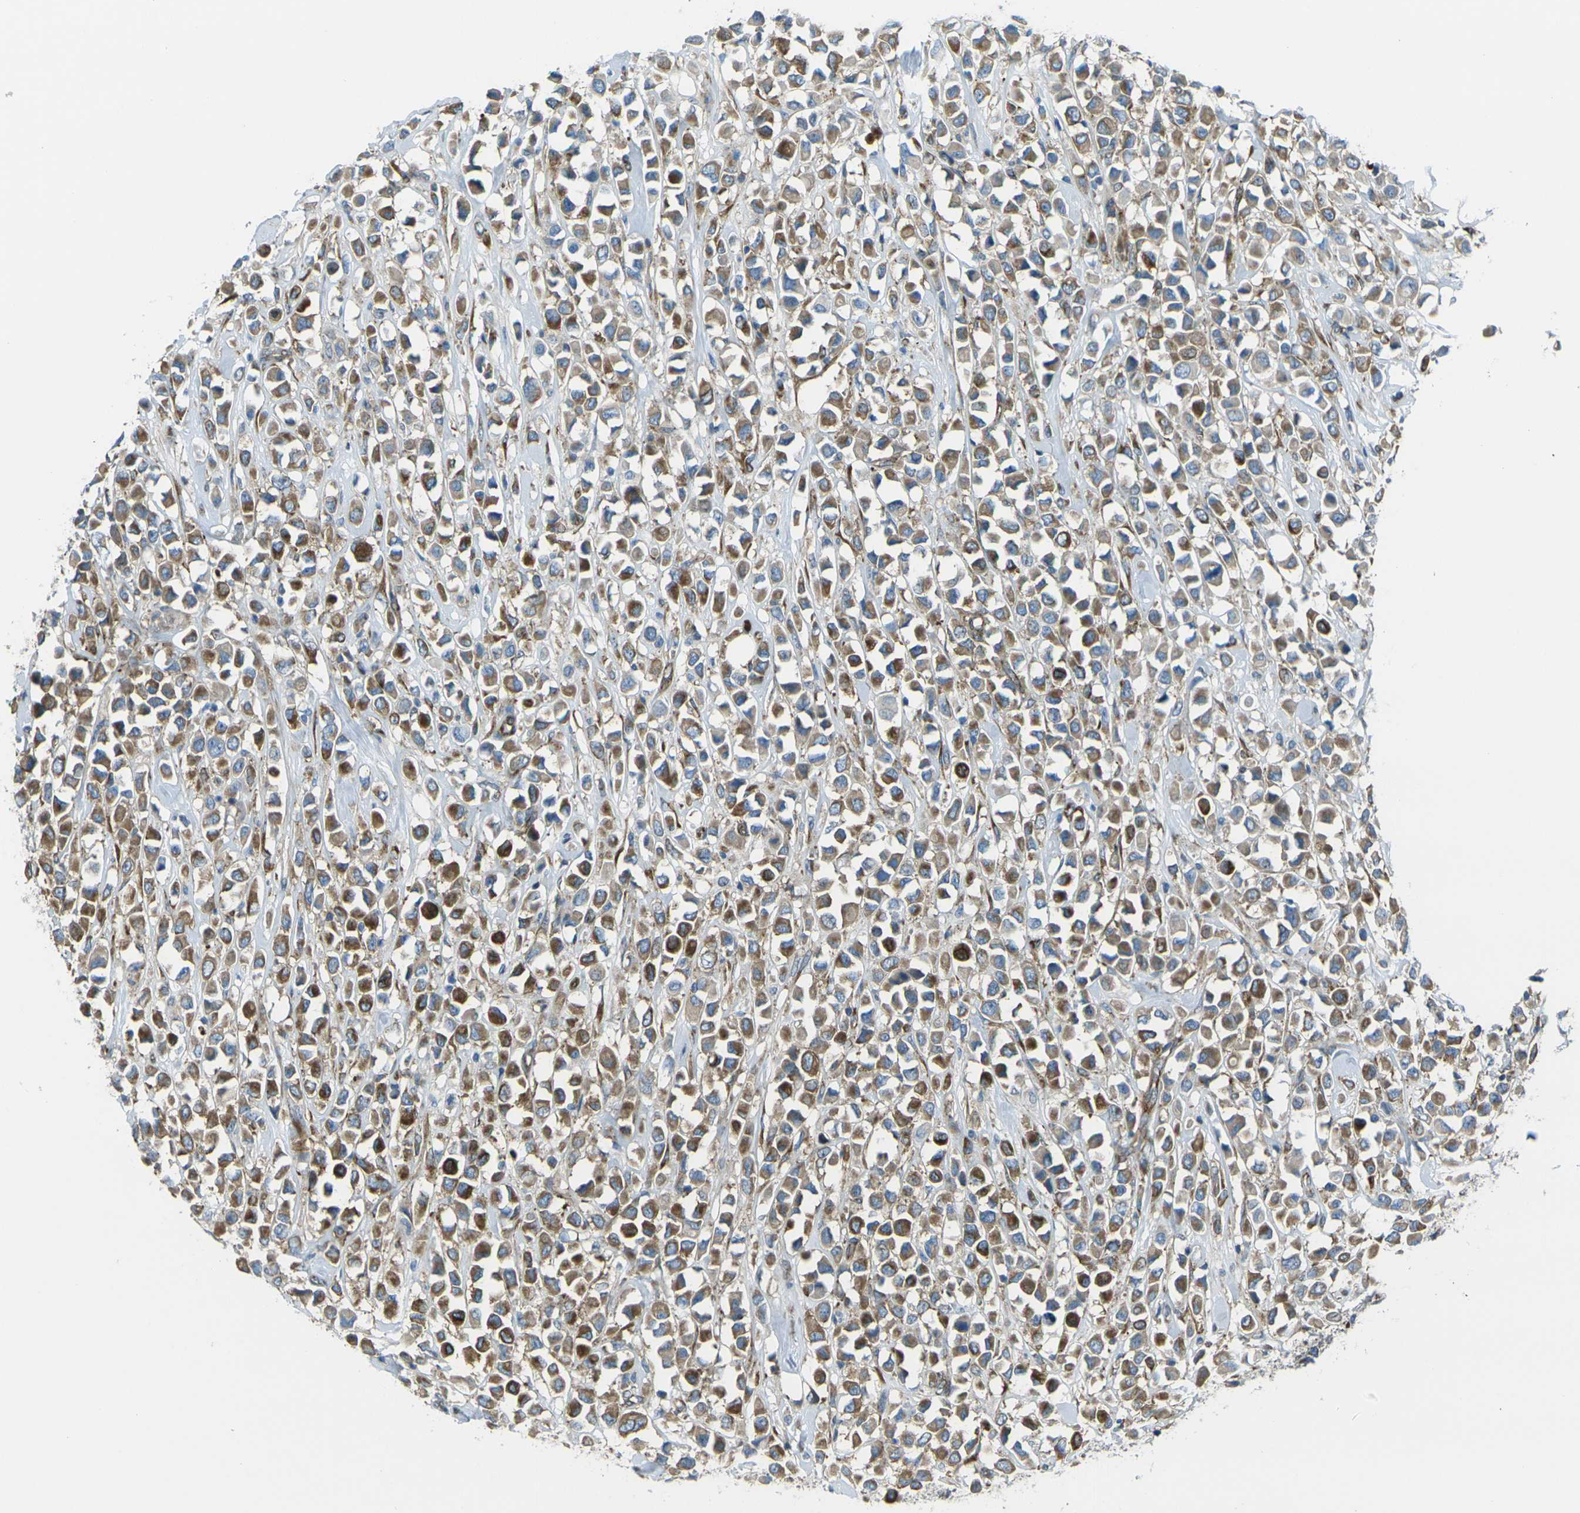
{"staining": {"intensity": "moderate", "quantity": ">75%", "location": "cytoplasmic/membranous"}, "tissue": "breast cancer", "cell_type": "Tumor cells", "image_type": "cancer", "snomed": [{"axis": "morphology", "description": "Duct carcinoma"}, {"axis": "topography", "description": "Breast"}], "caption": "A brown stain labels moderate cytoplasmic/membranous staining of a protein in breast cancer (infiltrating ductal carcinoma) tumor cells. (Brightfield microscopy of DAB IHC at high magnification).", "gene": "CELSR2", "patient": {"sex": "female", "age": 61}}